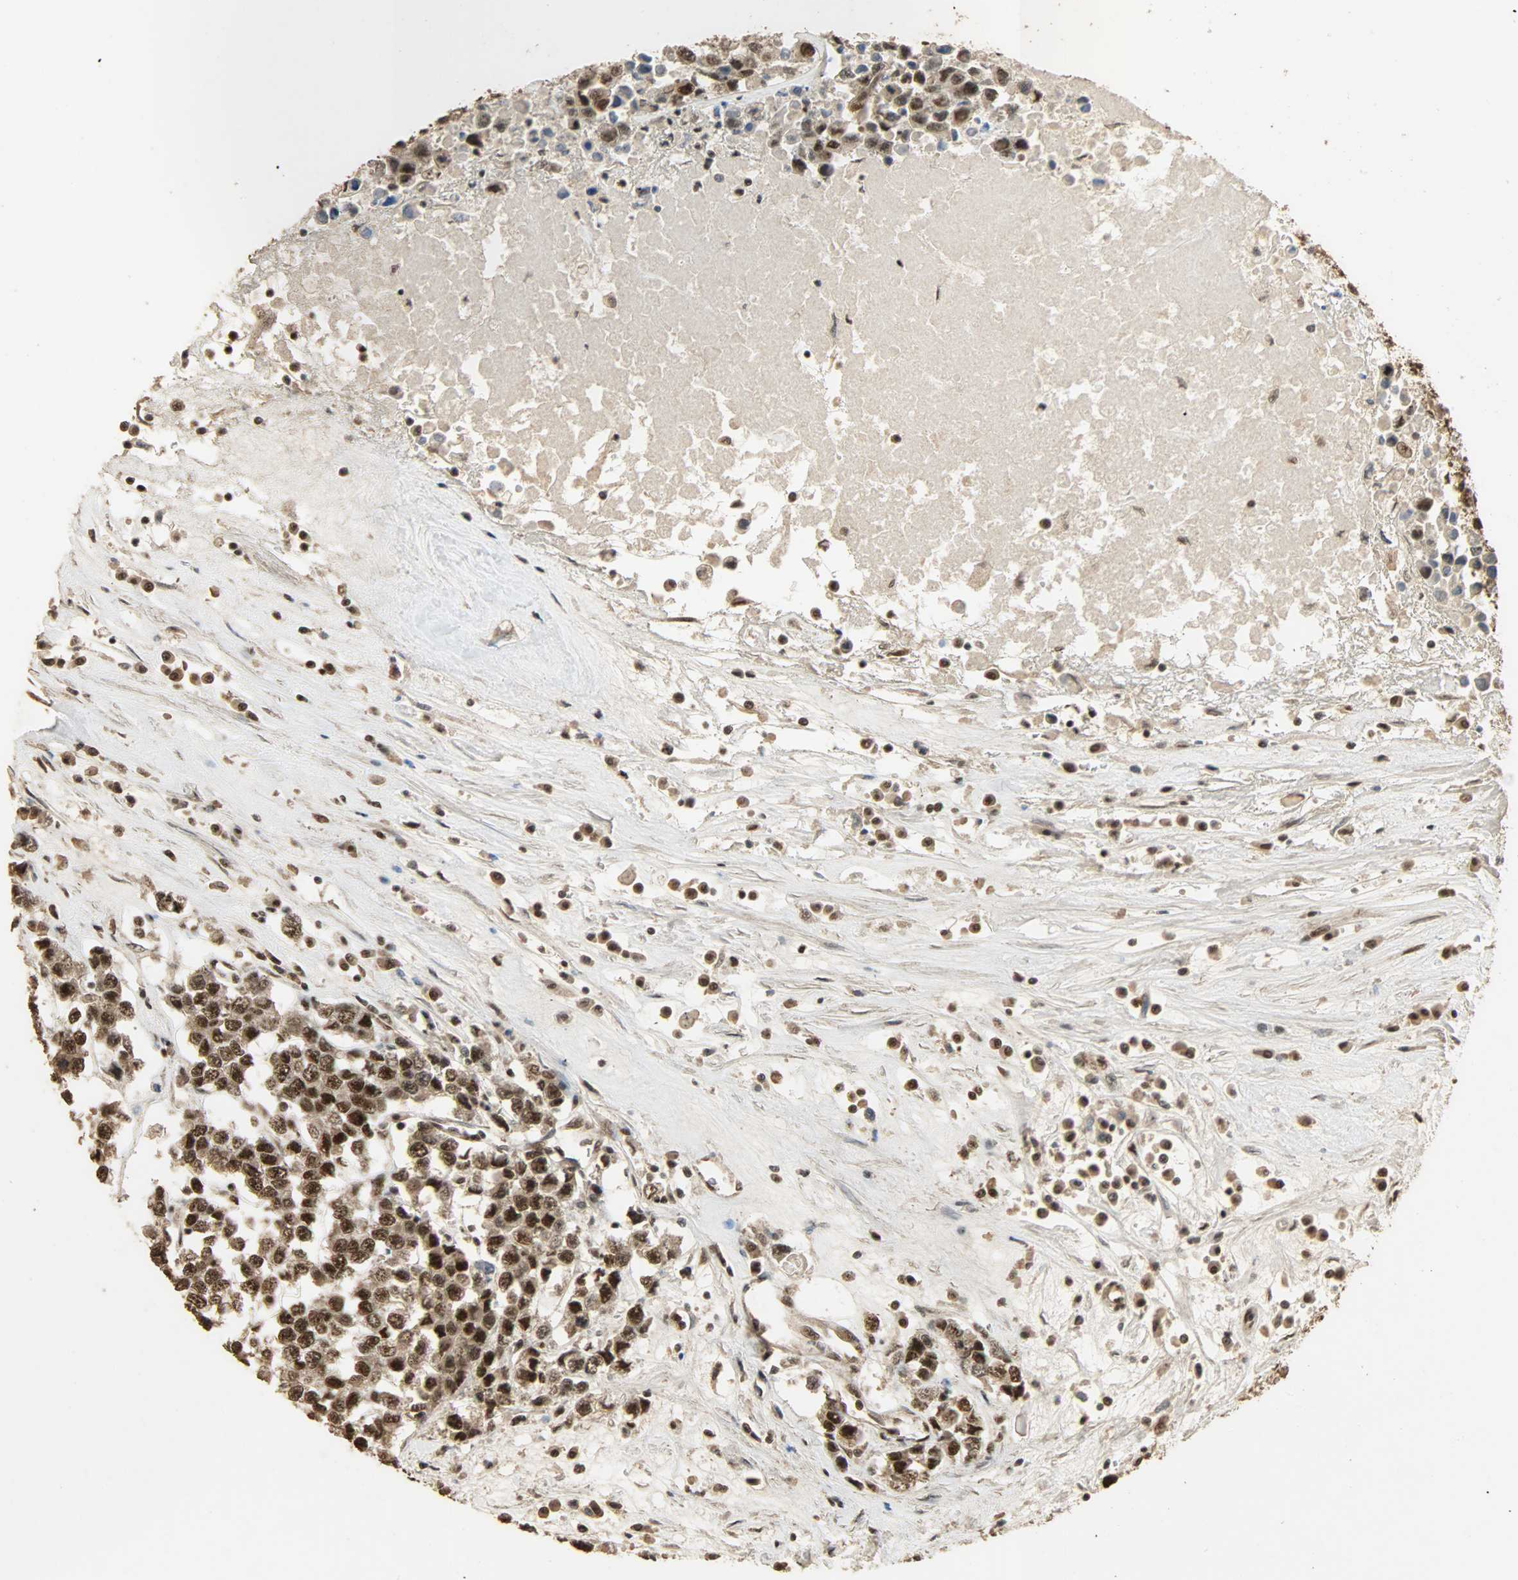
{"staining": {"intensity": "strong", "quantity": ">75%", "location": "cytoplasmic/membranous,nuclear"}, "tissue": "testis cancer", "cell_type": "Tumor cells", "image_type": "cancer", "snomed": [{"axis": "morphology", "description": "Seminoma, NOS"}, {"axis": "morphology", "description": "Carcinoma, Embryonal, NOS"}, {"axis": "topography", "description": "Testis"}], "caption": "Immunohistochemical staining of human embryonal carcinoma (testis) shows high levels of strong cytoplasmic/membranous and nuclear staining in about >75% of tumor cells. (brown staining indicates protein expression, while blue staining denotes nuclei).", "gene": "CCNT2", "patient": {"sex": "male", "age": 52}}